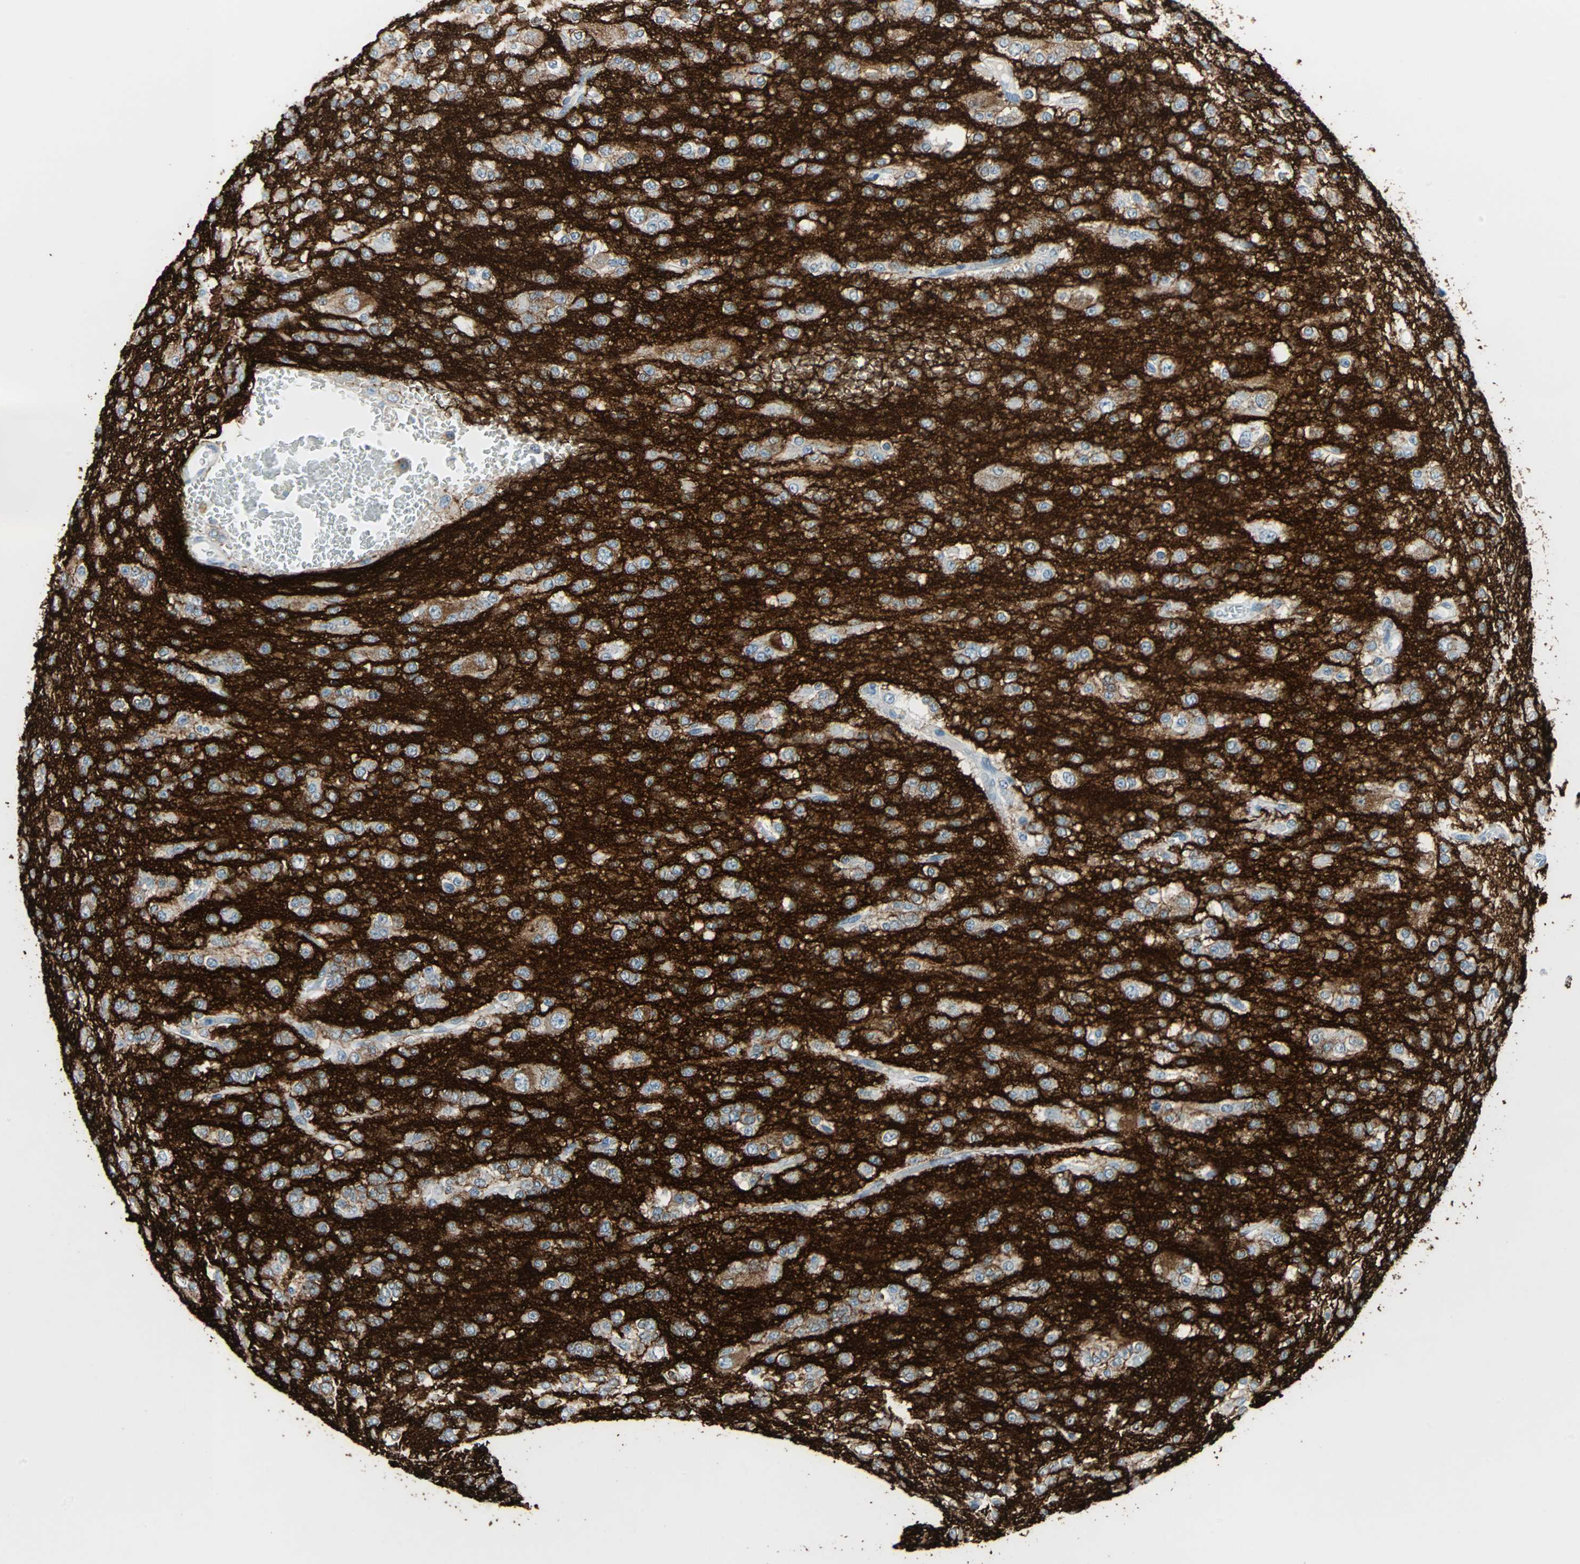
{"staining": {"intensity": "weak", "quantity": "<25%", "location": "cytoplasmic/membranous"}, "tissue": "glioma", "cell_type": "Tumor cells", "image_type": "cancer", "snomed": [{"axis": "morphology", "description": "Glioma, malignant, Low grade"}, {"axis": "topography", "description": "Brain"}], "caption": "Micrograph shows no protein expression in tumor cells of malignant low-grade glioma tissue. (Immunohistochemistry, brightfield microscopy, high magnification).", "gene": "STX1A", "patient": {"sex": "male", "age": 38}}